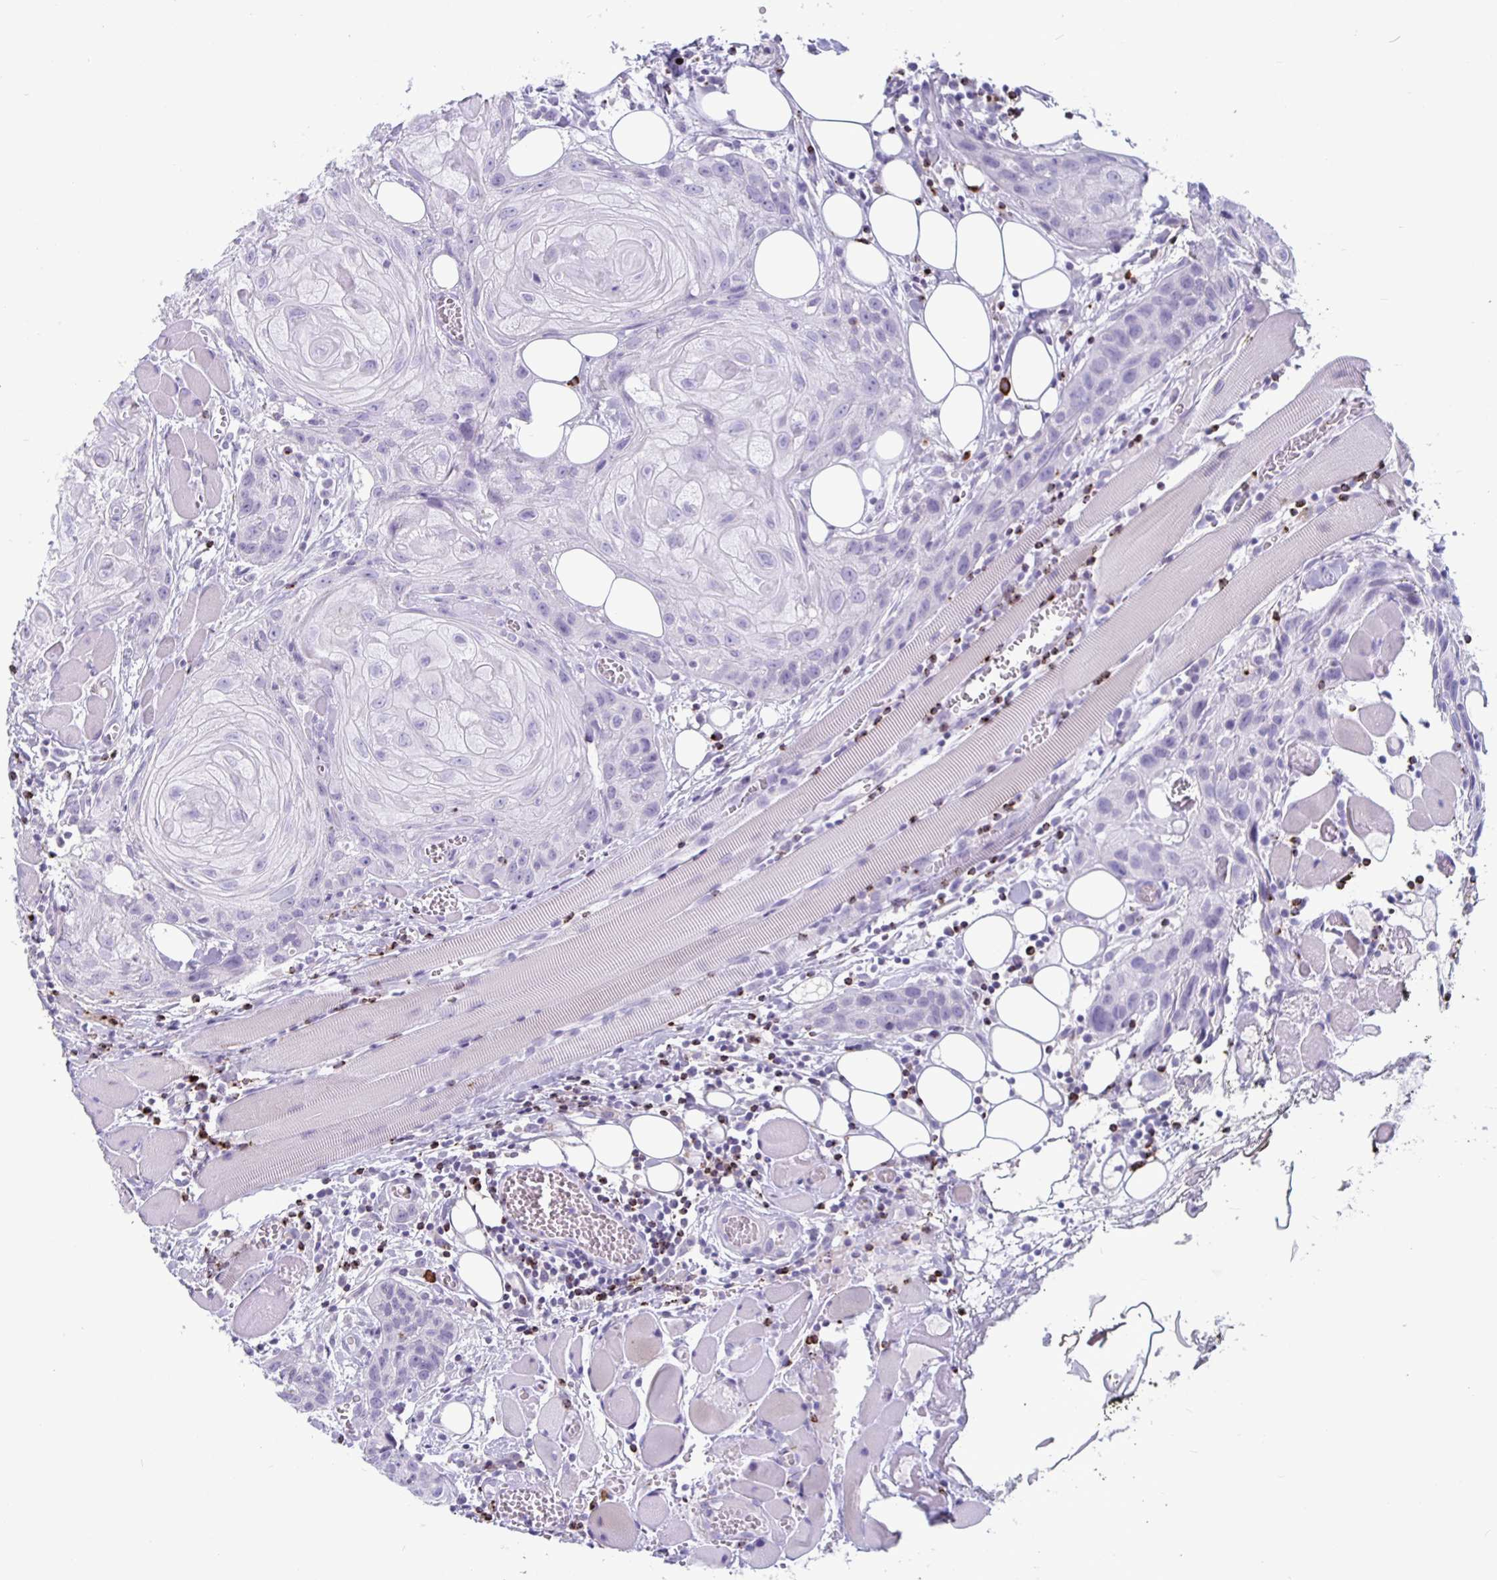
{"staining": {"intensity": "negative", "quantity": "none", "location": "none"}, "tissue": "head and neck cancer", "cell_type": "Tumor cells", "image_type": "cancer", "snomed": [{"axis": "morphology", "description": "Squamous cell carcinoma, NOS"}, {"axis": "topography", "description": "Oral tissue"}, {"axis": "topography", "description": "Head-Neck"}], "caption": "IHC micrograph of human head and neck cancer (squamous cell carcinoma) stained for a protein (brown), which exhibits no expression in tumor cells.", "gene": "GZMK", "patient": {"sex": "male", "age": 58}}